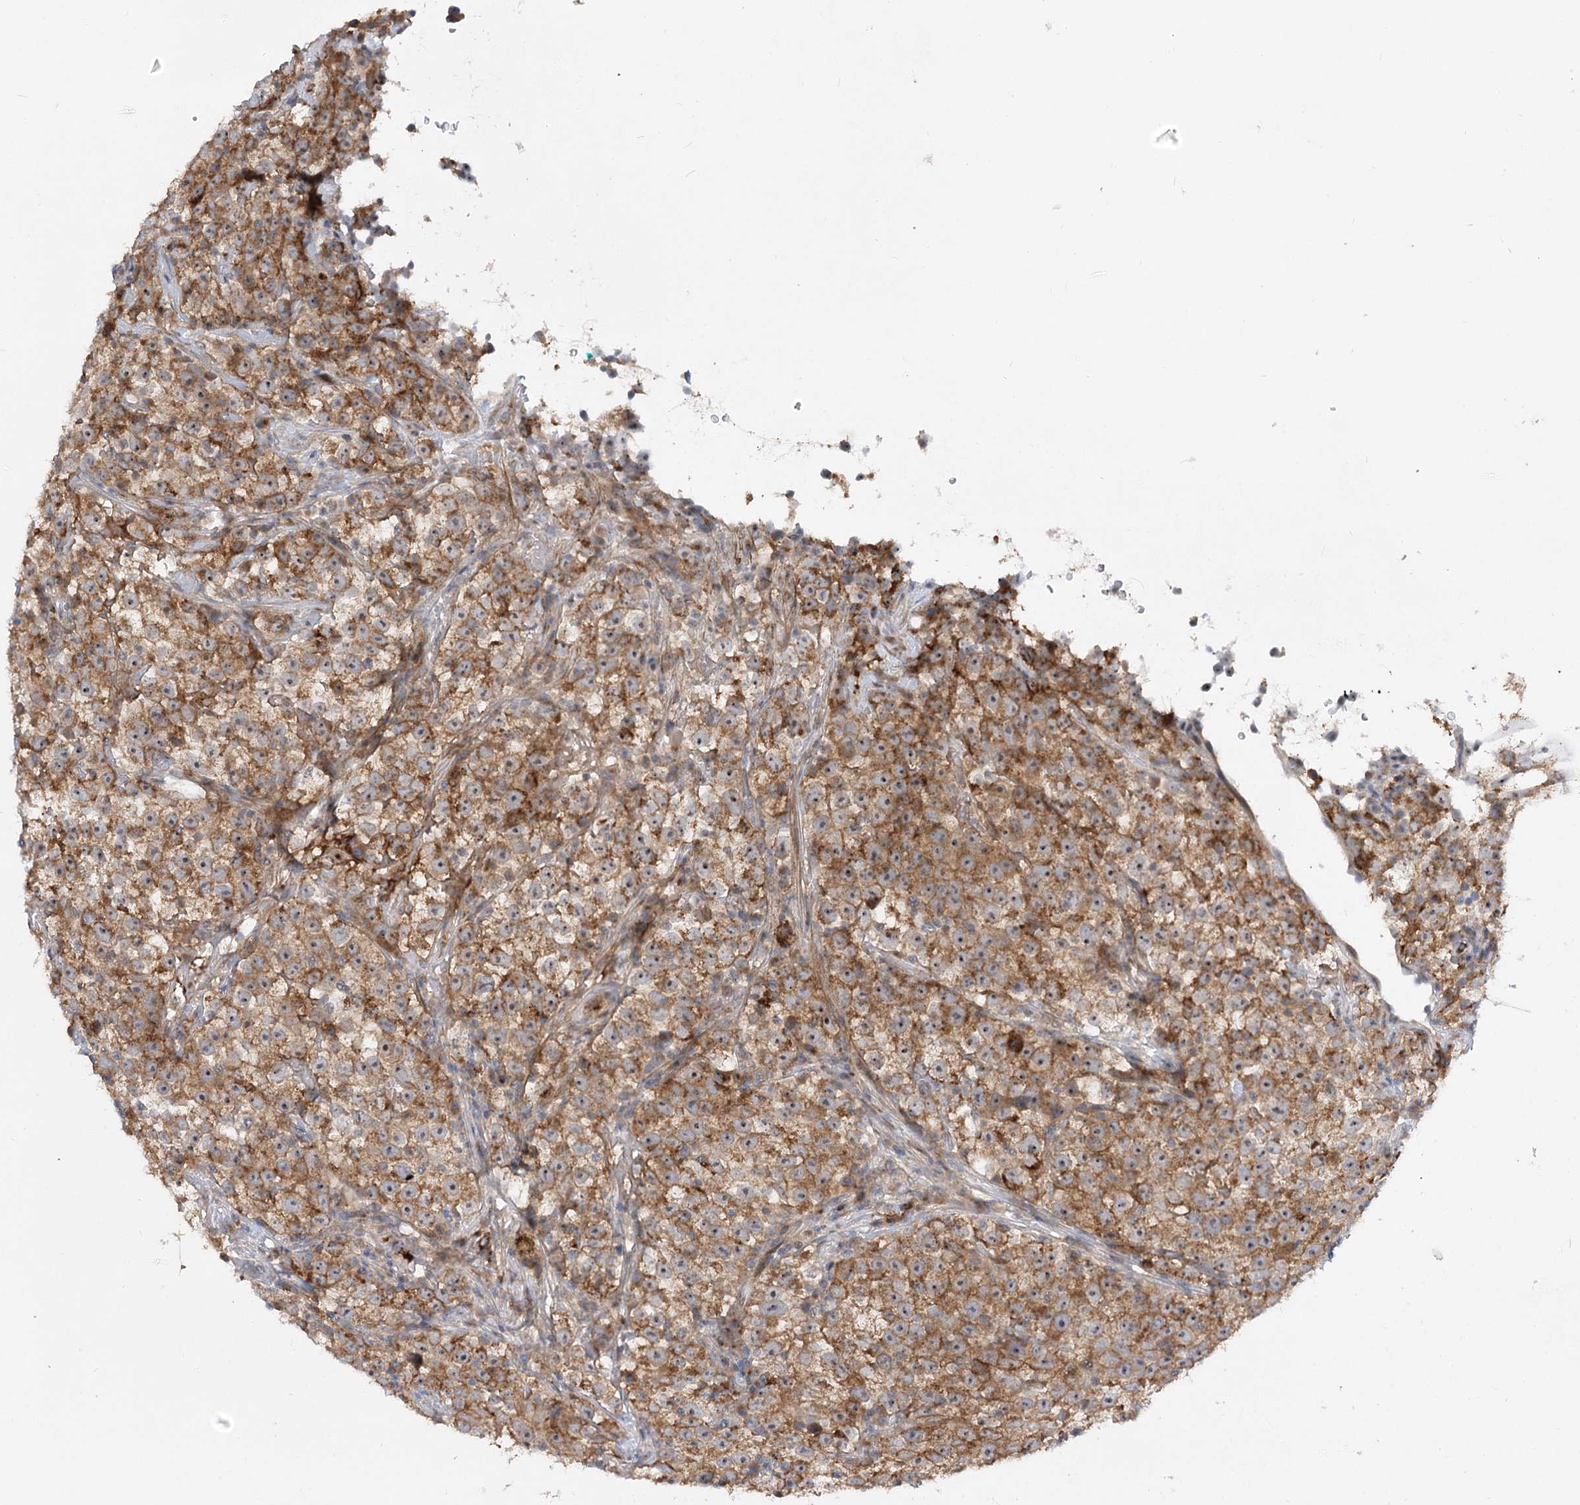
{"staining": {"intensity": "moderate", "quantity": ">75%", "location": "cytoplasmic/membranous"}, "tissue": "testis cancer", "cell_type": "Tumor cells", "image_type": "cancer", "snomed": [{"axis": "morphology", "description": "Seminoma, NOS"}, {"axis": "topography", "description": "Testis"}], "caption": "High-magnification brightfield microscopy of testis cancer (seminoma) stained with DAB (brown) and counterstained with hematoxylin (blue). tumor cells exhibit moderate cytoplasmic/membranous expression is identified in approximately>75% of cells.", "gene": "FGF19", "patient": {"sex": "male", "age": 22}}